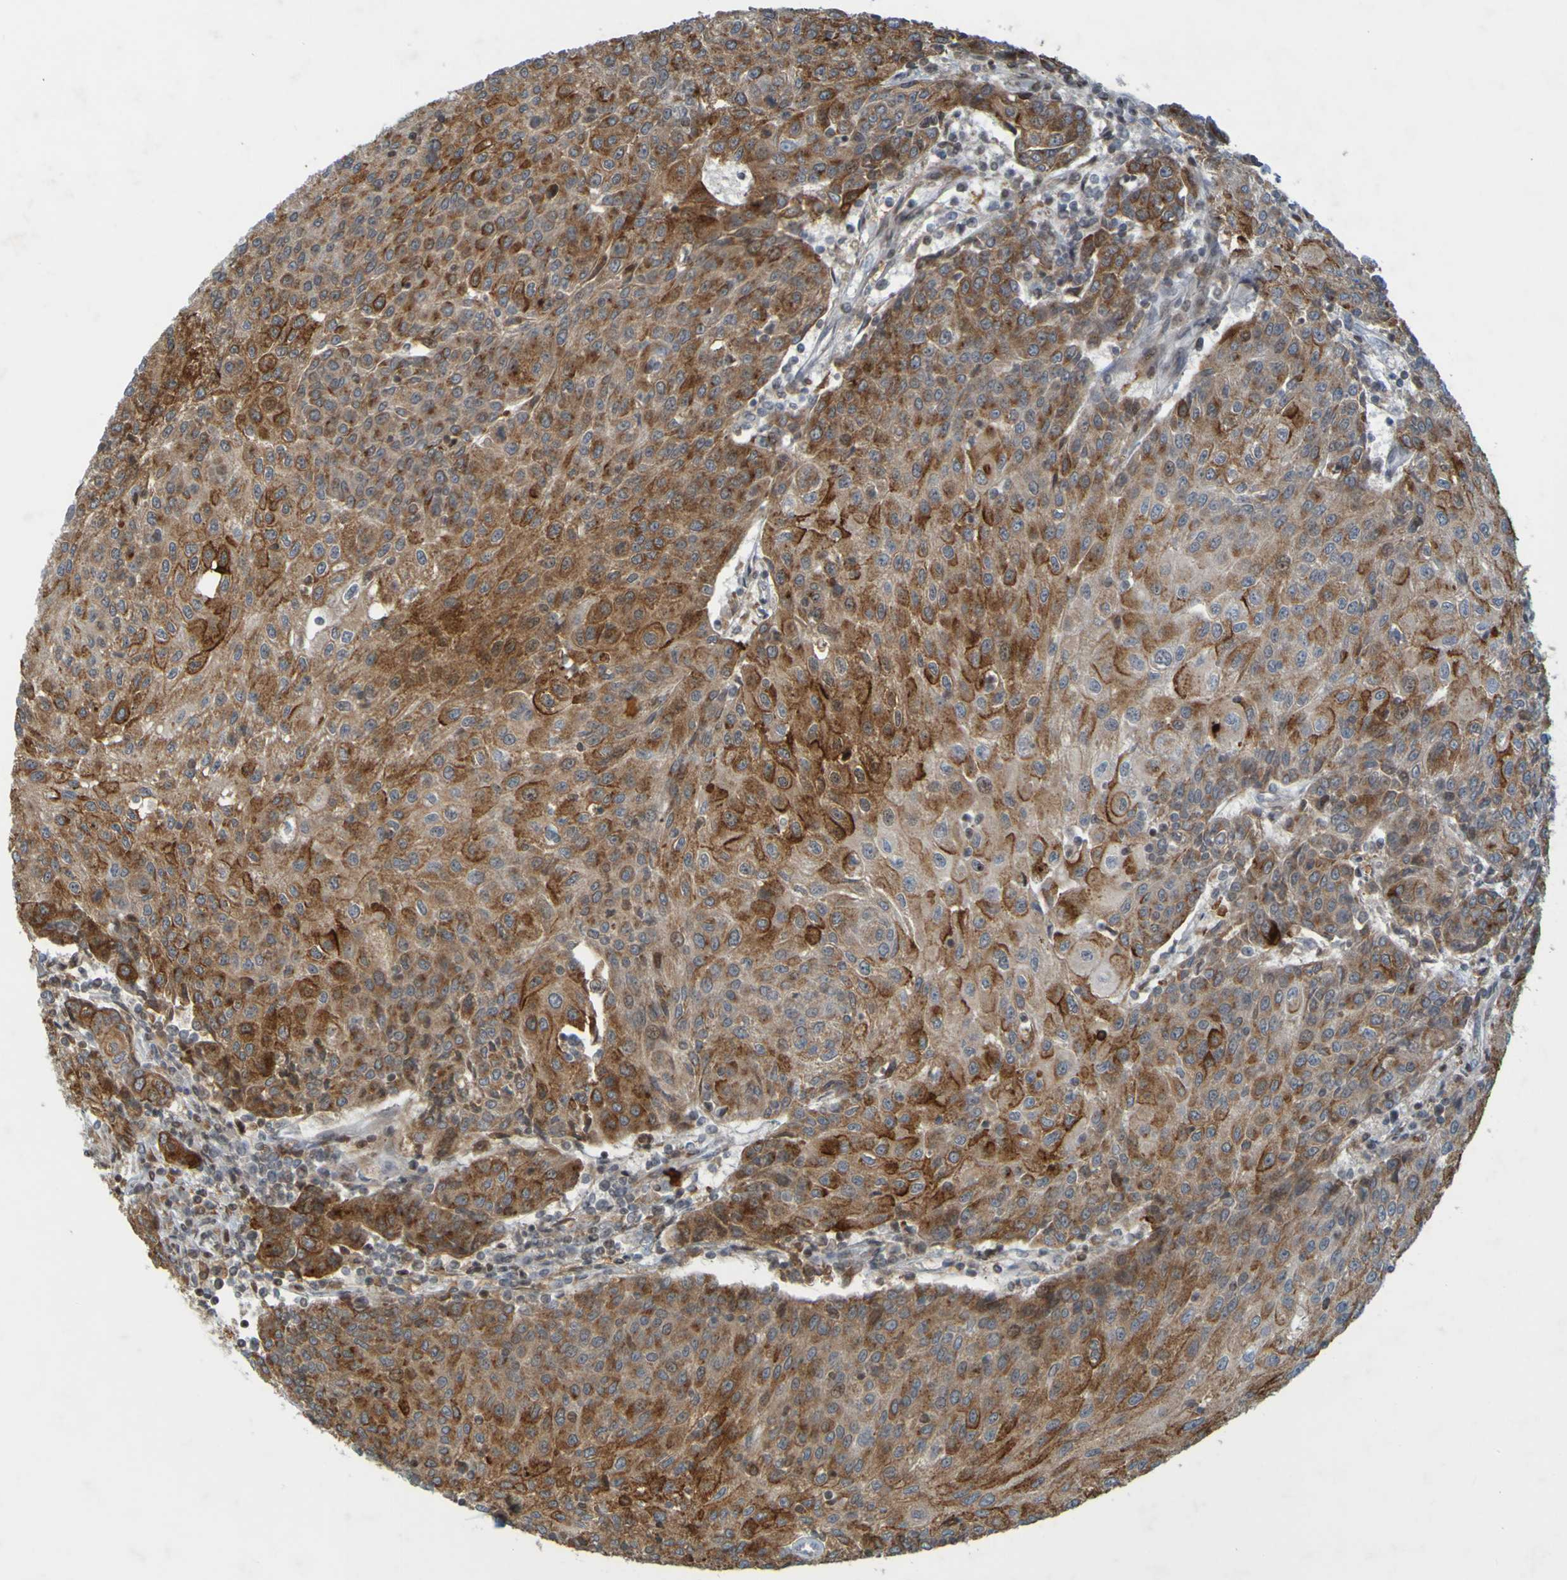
{"staining": {"intensity": "moderate", "quantity": ">75%", "location": "cytoplasmic/membranous"}, "tissue": "urothelial cancer", "cell_type": "Tumor cells", "image_type": "cancer", "snomed": [{"axis": "morphology", "description": "Urothelial carcinoma, High grade"}, {"axis": "topography", "description": "Urinary bladder"}], "caption": "The image demonstrates immunohistochemical staining of high-grade urothelial carcinoma. There is moderate cytoplasmic/membranous positivity is identified in approximately >75% of tumor cells.", "gene": "GUCY1A1", "patient": {"sex": "female", "age": 85}}